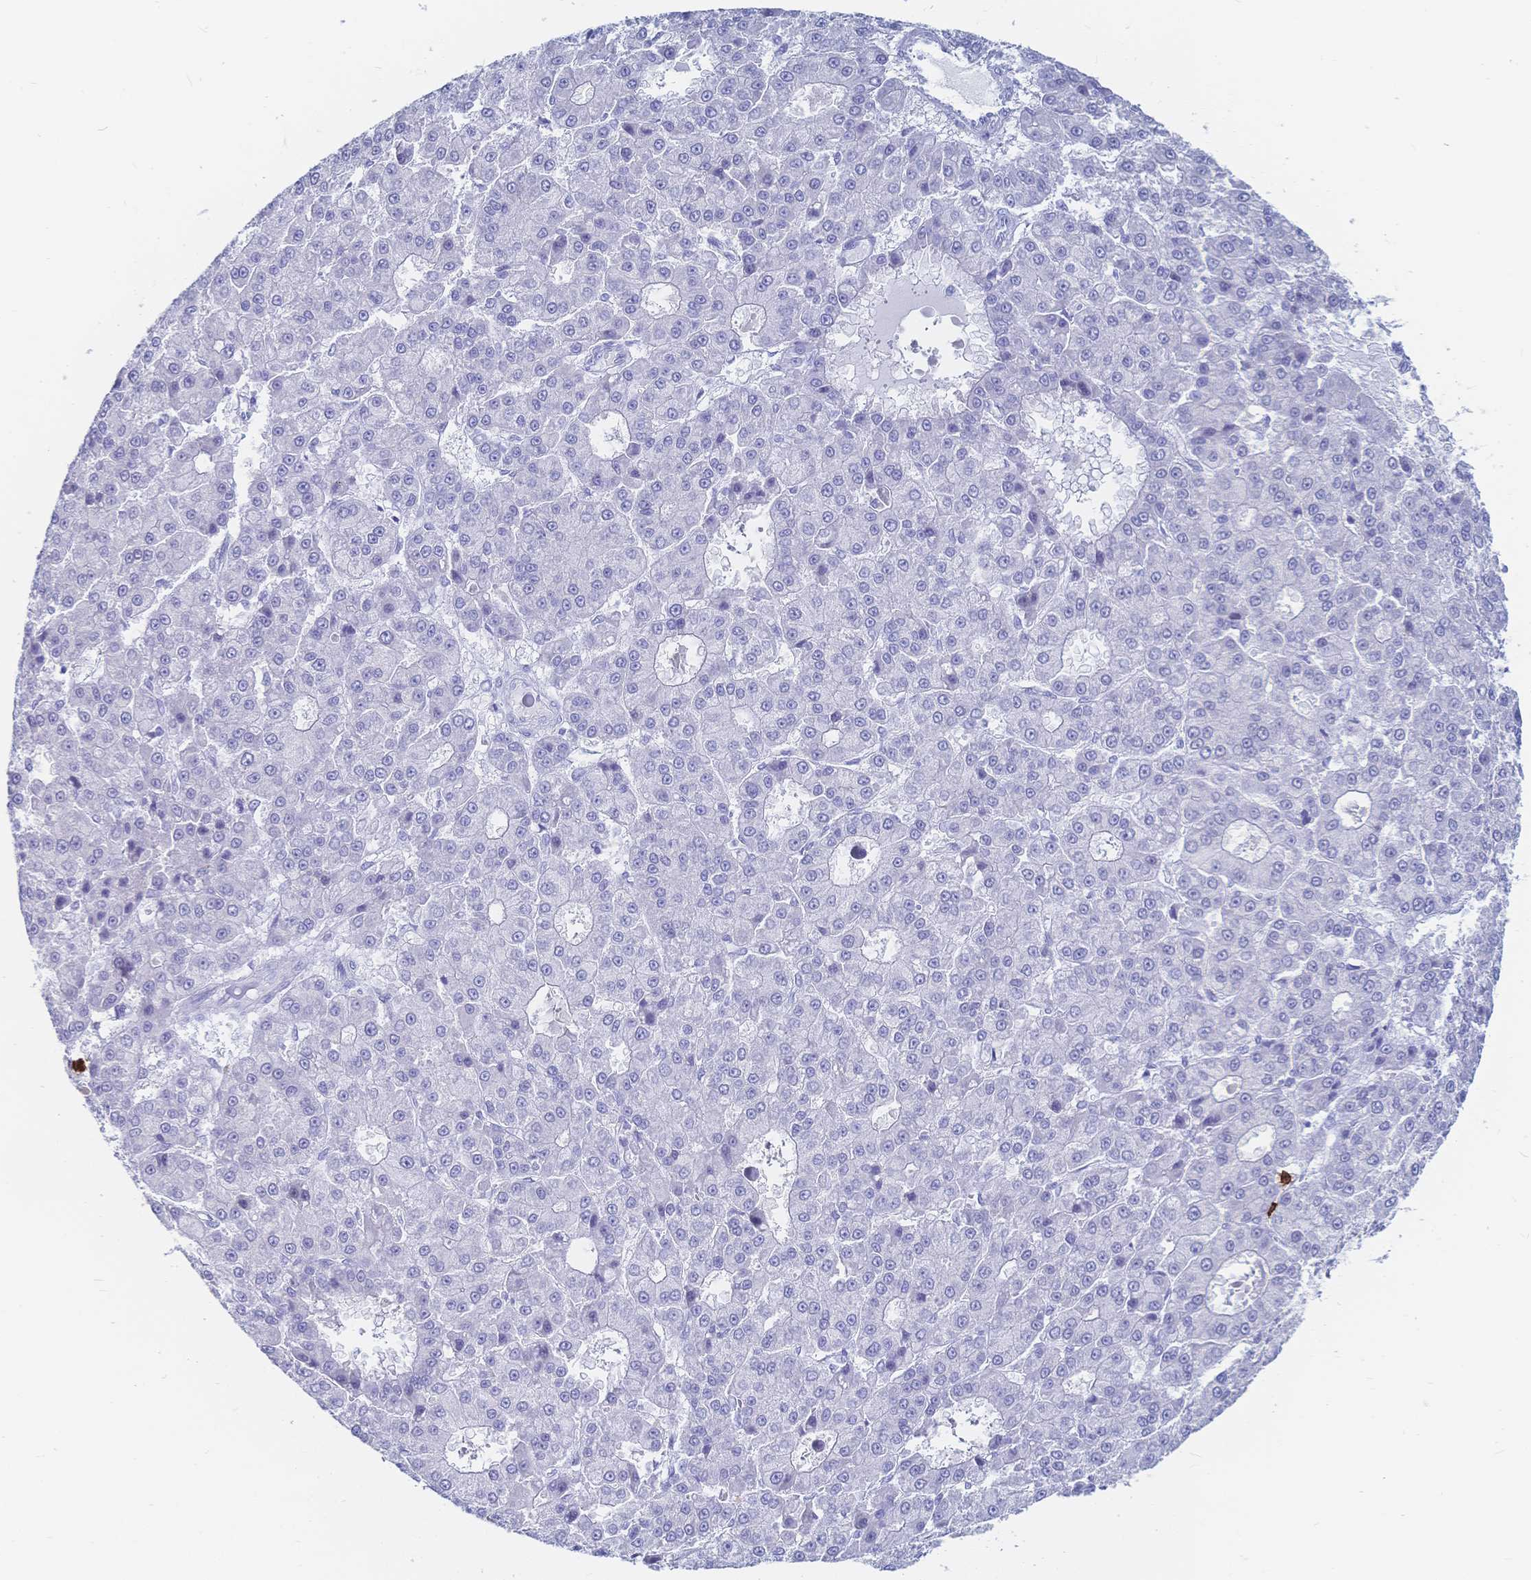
{"staining": {"intensity": "negative", "quantity": "none", "location": "none"}, "tissue": "liver cancer", "cell_type": "Tumor cells", "image_type": "cancer", "snomed": [{"axis": "morphology", "description": "Carcinoma, Hepatocellular, NOS"}, {"axis": "topography", "description": "Liver"}], "caption": "Micrograph shows no significant protein positivity in tumor cells of liver hepatocellular carcinoma.", "gene": "IL2RB", "patient": {"sex": "male", "age": 70}}